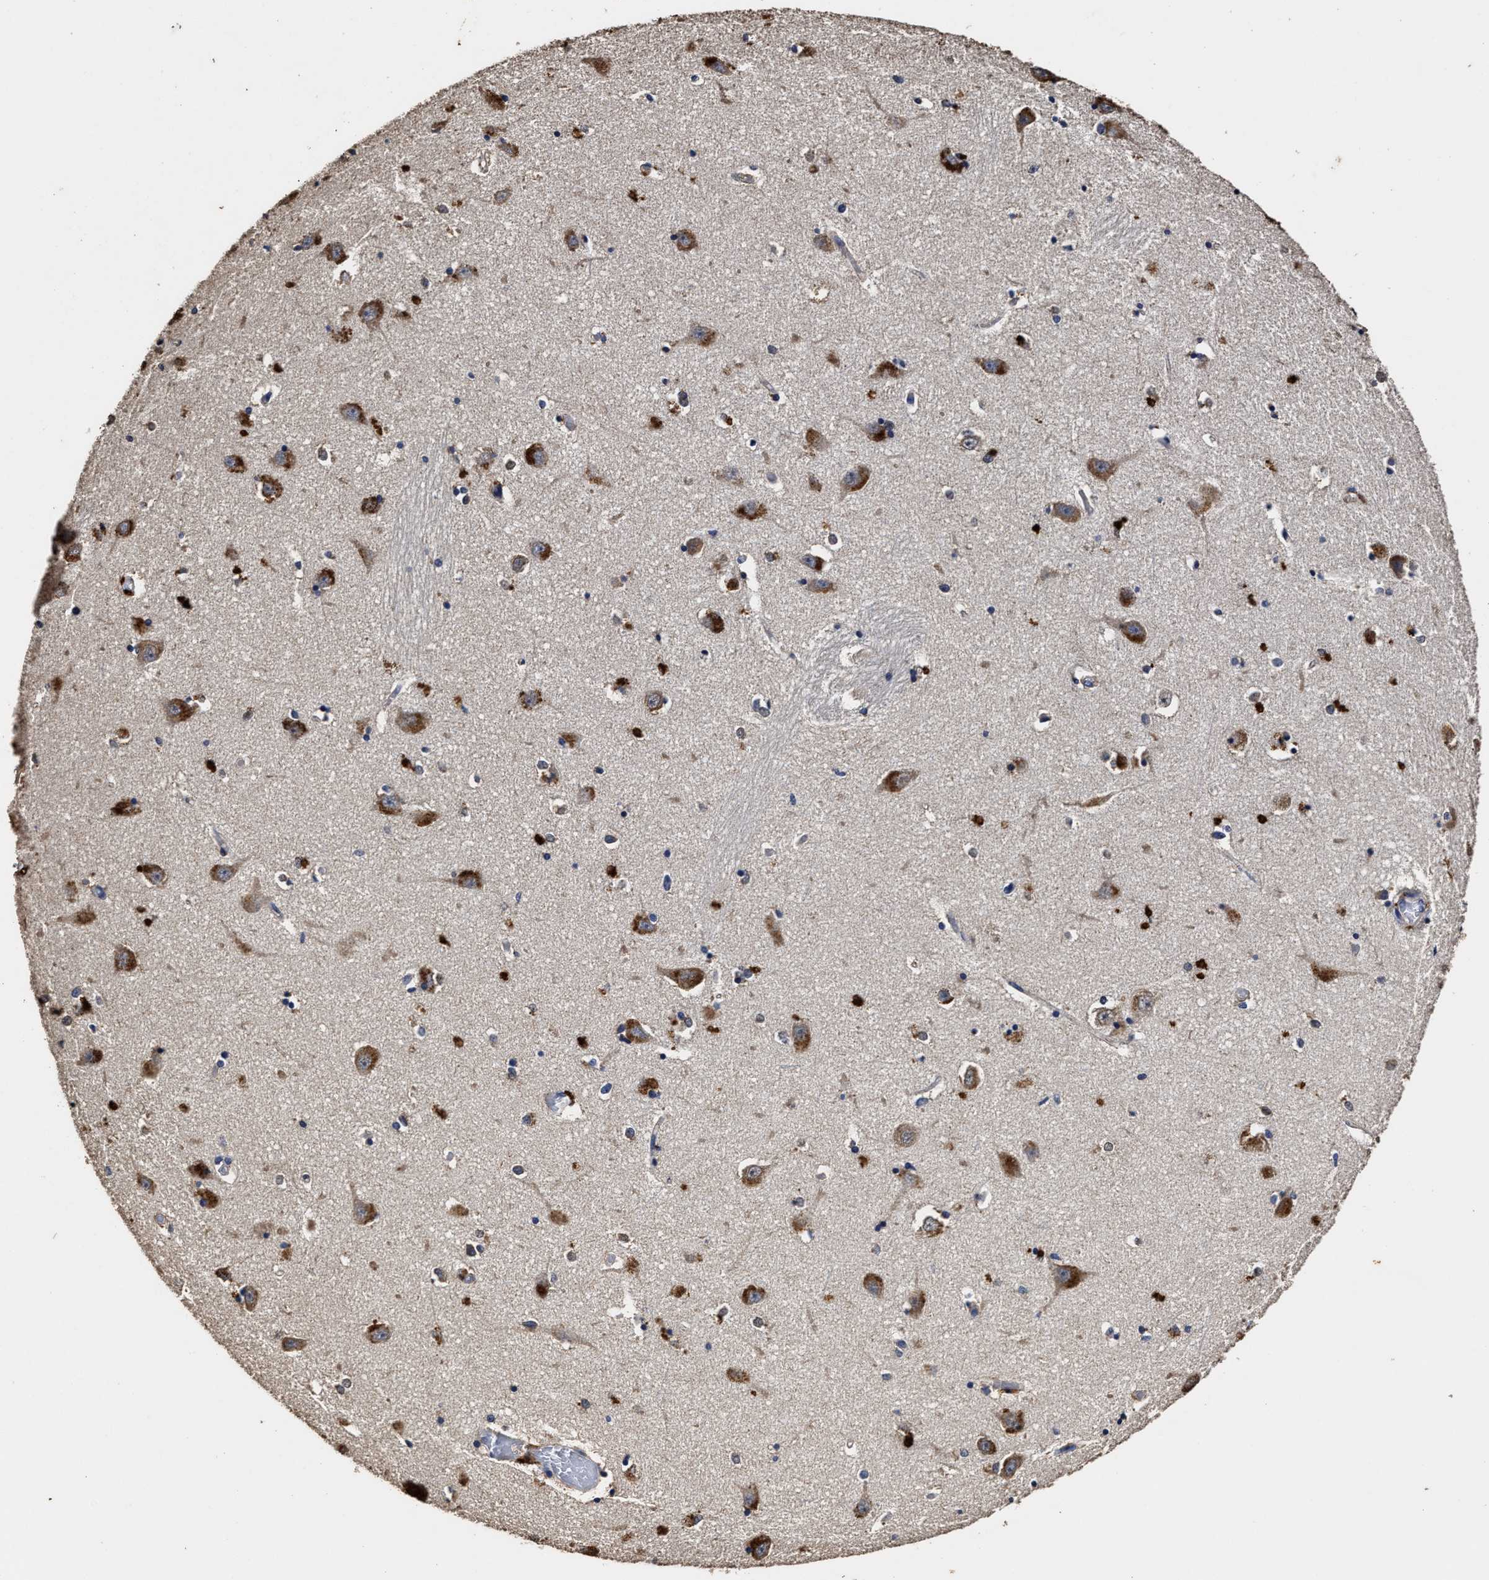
{"staining": {"intensity": "moderate", "quantity": "25%-75%", "location": "cytoplasmic/membranous"}, "tissue": "hippocampus", "cell_type": "Glial cells", "image_type": "normal", "snomed": [{"axis": "morphology", "description": "Normal tissue, NOS"}, {"axis": "topography", "description": "Hippocampus"}], "caption": "Hippocampus stained with immunohistochemistry exhibits moderate cytoplasmic/membranous staining in about 25%-75% of glial cells. (DAB IHC, brown staining for protein, blue staining for nuclei).", "gene": "PPM1K", "patient": {"sex": "male", "age": 45}}